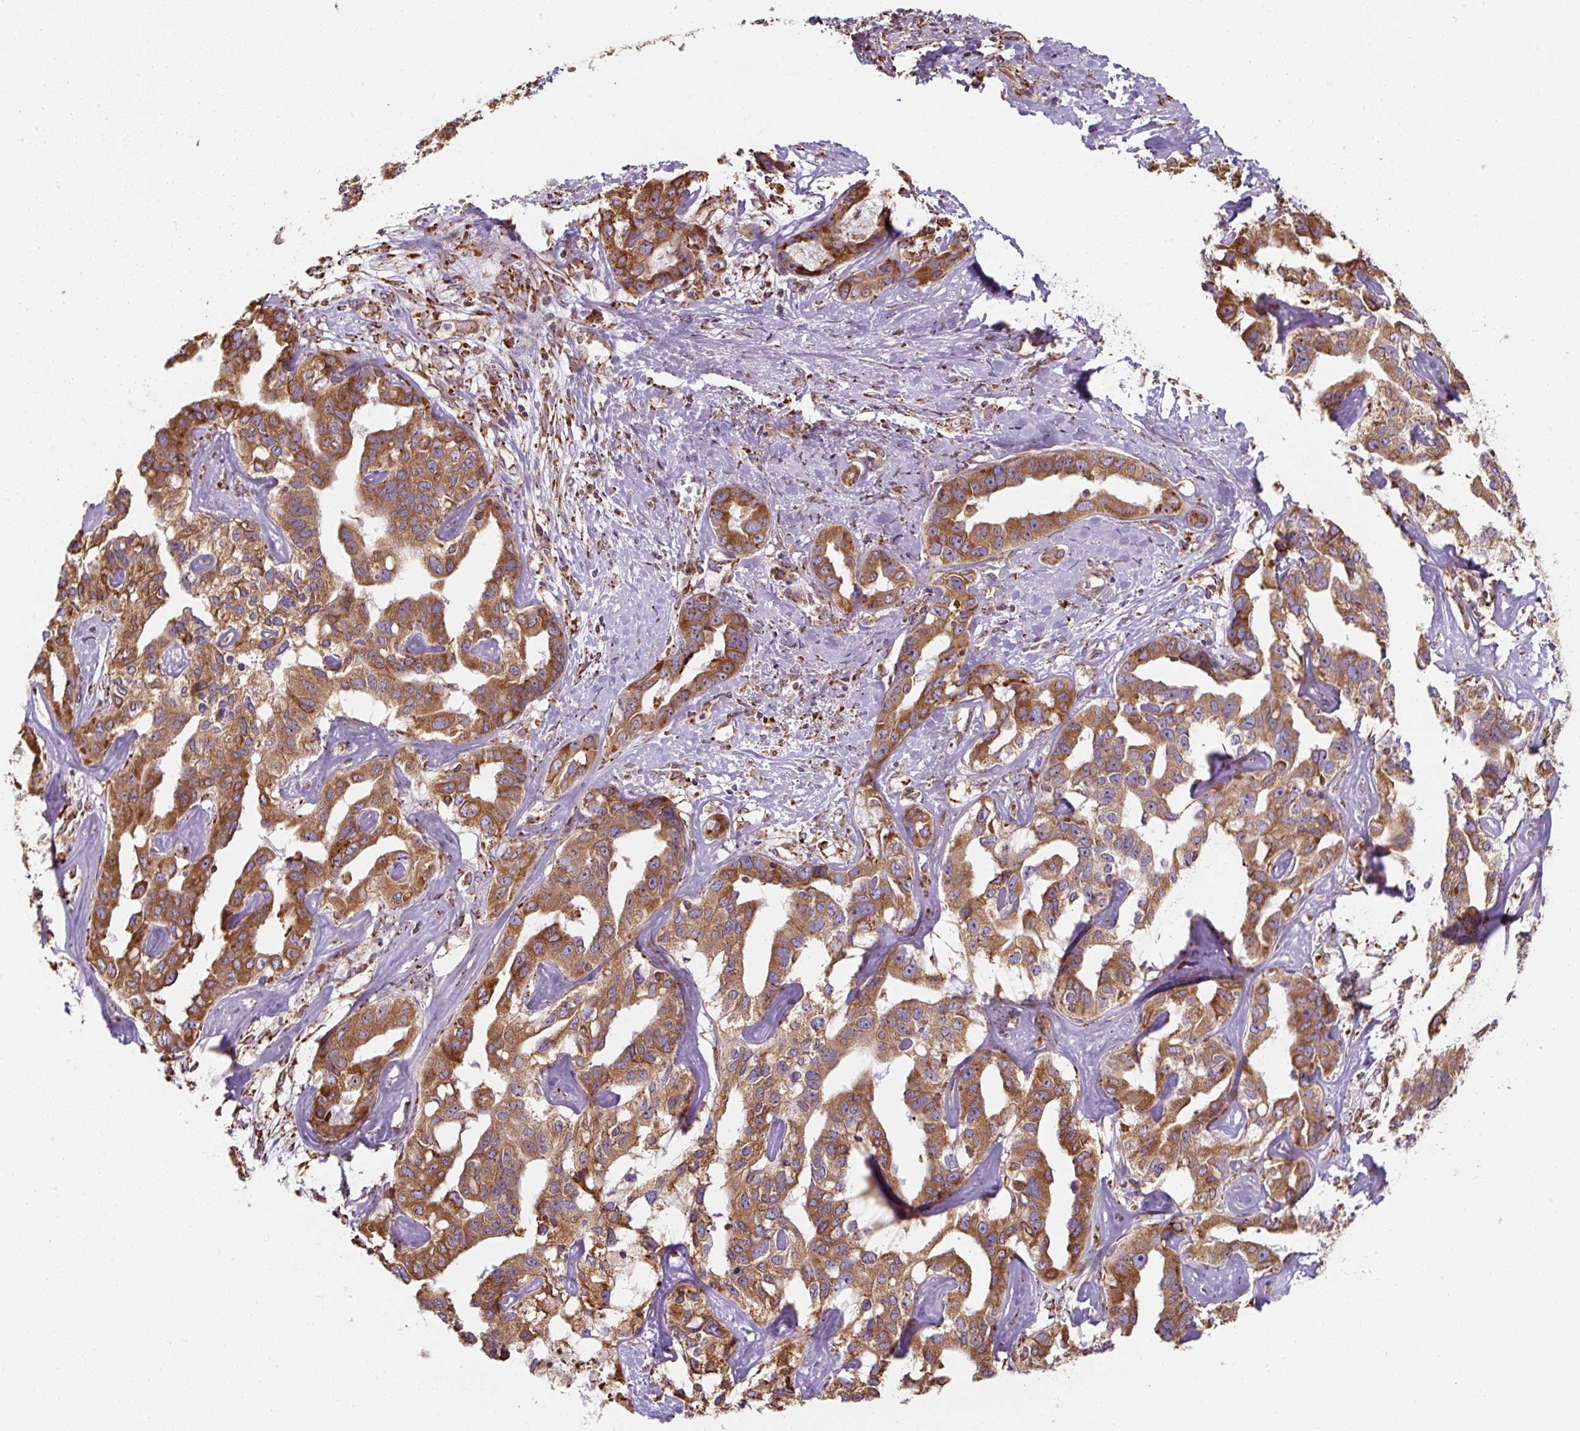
{"staining": {"intensity": "moderate", "quantity": ">75%", "location": "cytoplasmic/membranous"}, "tissue": "liver cancer", "cell_type": "Tumor cells", "image_type": "cancer", "snomed": [{"axis": "morphology", "description": "Cholangiocarcinoma"}, {"axis": "topography", "description": "Liver"}], "caption": "Liver cholangiocarcinoma tissue exhibits moderate cytoplasmic/membranous staining in approximately >75% of tumor cells, visualized by immunohistochemistry.", "gene": "PRKCSH", "patient": {"sex": "male", "age": 59}}